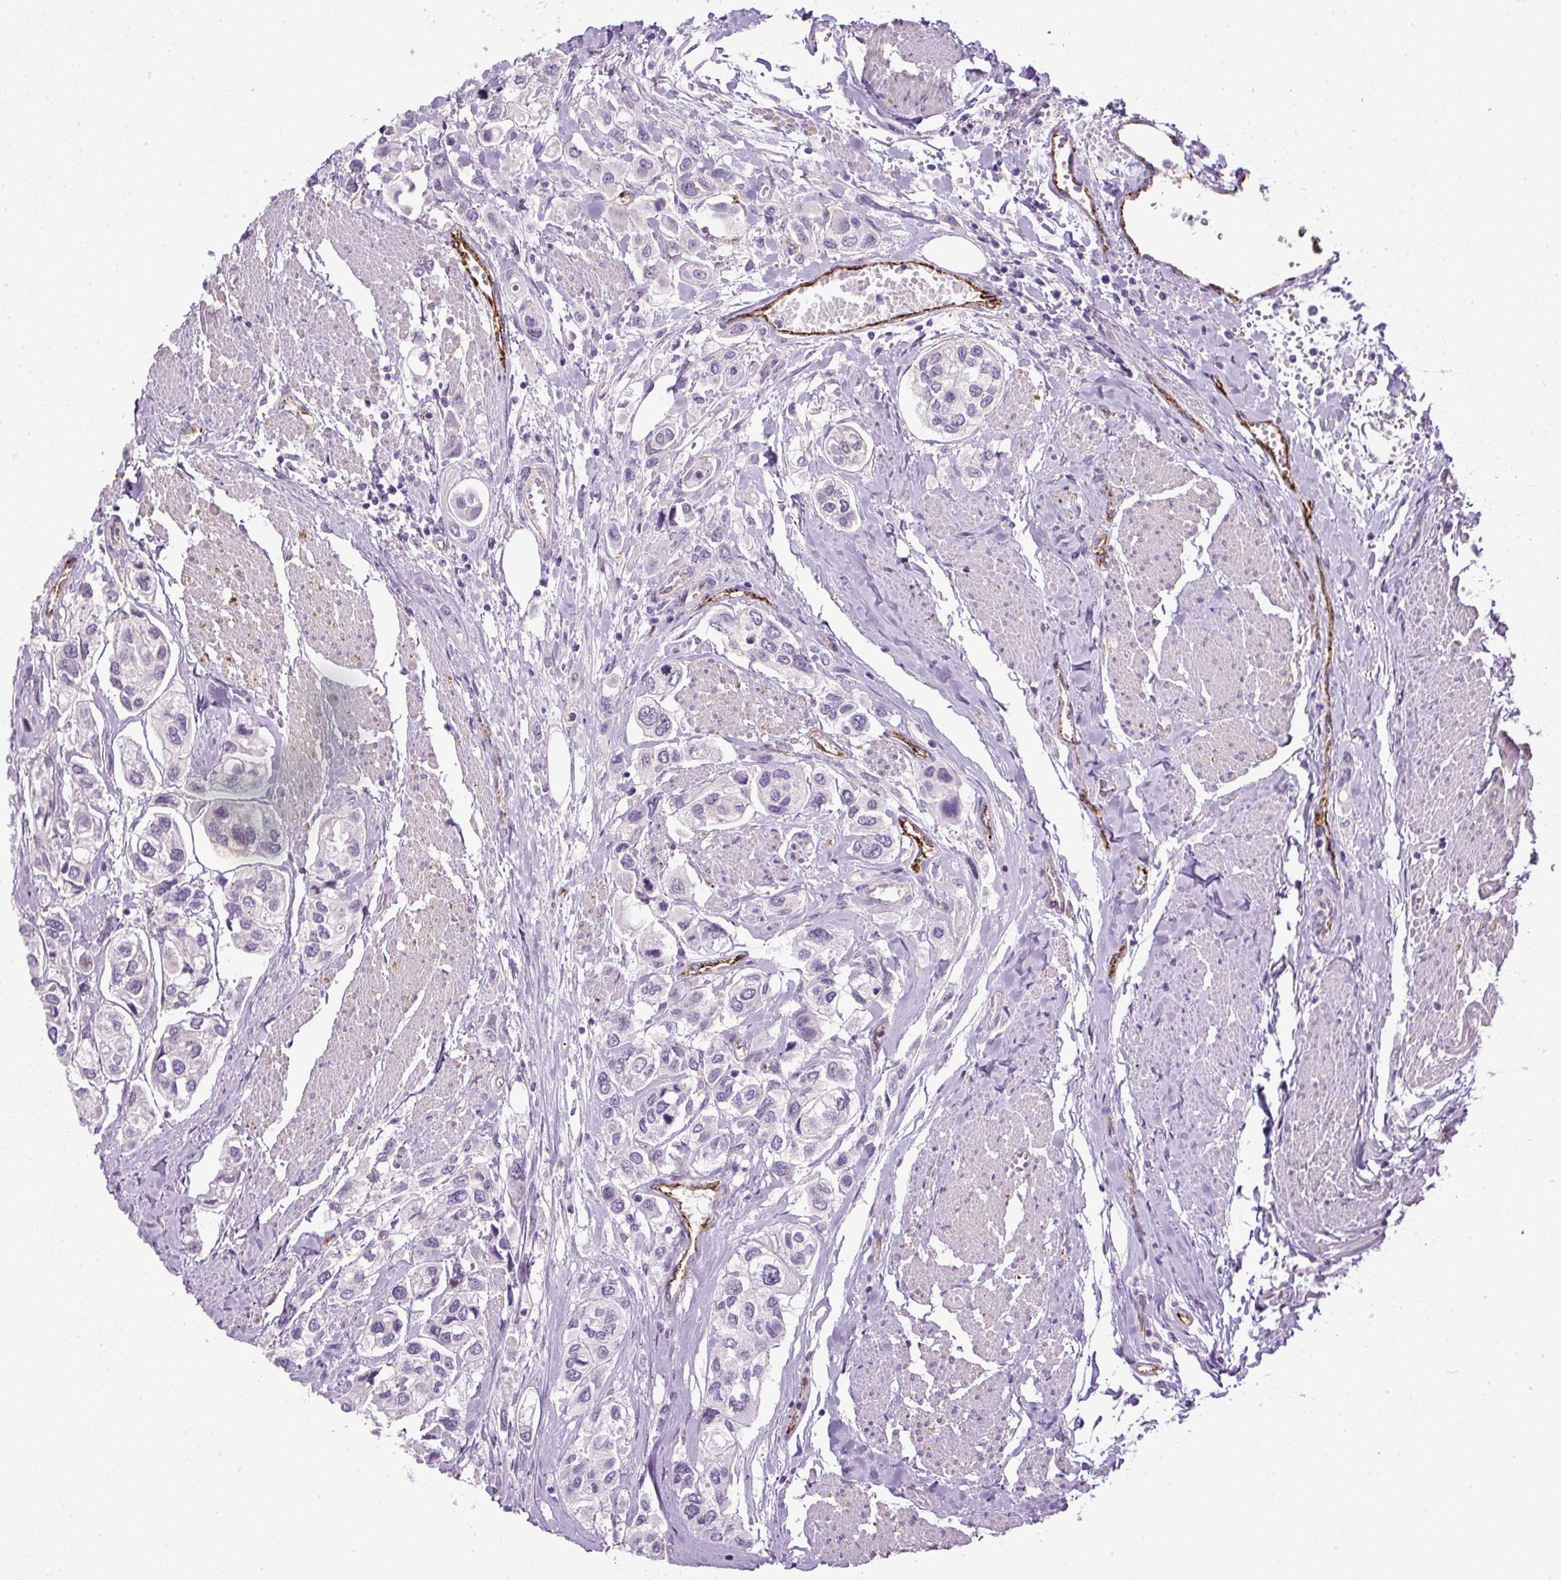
{"staining": {"intensity": "negative", "quantity": "none", "location": "none"}, "tissue": "urothelial cancer", "cell_type": "Tumor cells", "image_type": "cancer", "snomed": [{"axis": "morphology", "description": "Urothelial carcinoma, High grade"}, {"axis": "topography", "description": "Urinary bladder"}], "caption": "There is no significant expression in tumor cells of urothelial cancer.", "gene": "LEFTY2", "patient": {"sex": "male", "age": 67}}